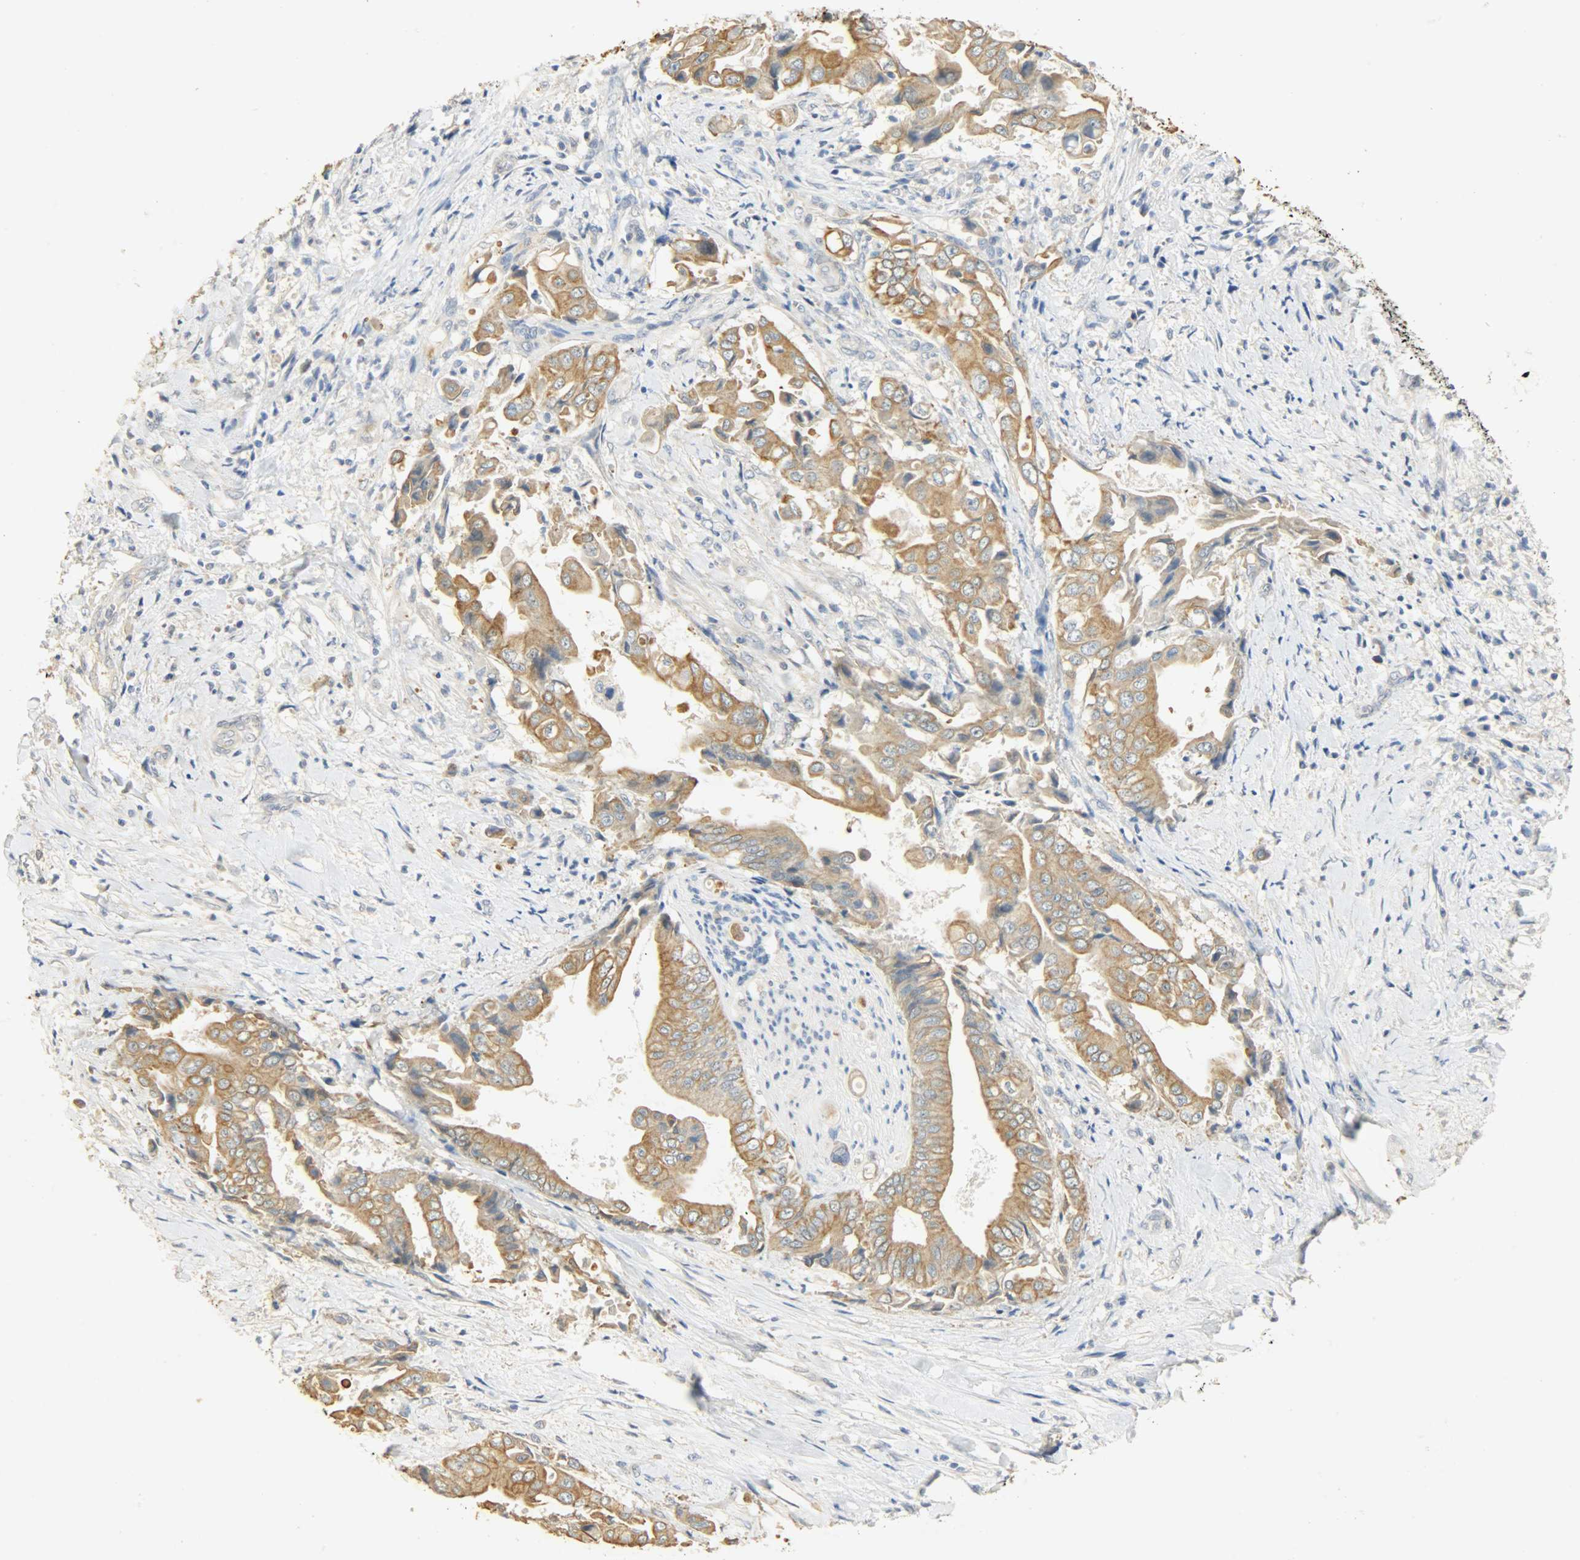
{"staining": {"intensity": "moderate", "quantity": ">75%", "location": "cytoplasmic/membranous"}, "tissue": "liver cancer", "cell_type": "Tumor cells", "image_type": "cancer", "snomed": [{"axis": "morphology", "description": "Cholangiocarcinoma"}, {"axis": "topography", "description": "Liver"}], "caption": "This is a photomicrograph of immunohistochemistry (IHC) staining of liver cholangiocarcinoma, which shows moderate staining in the cytoplasmic/membranous of tumor cells.", "gene": "USP13", "patient": {"sex": "male", "age": 58}}